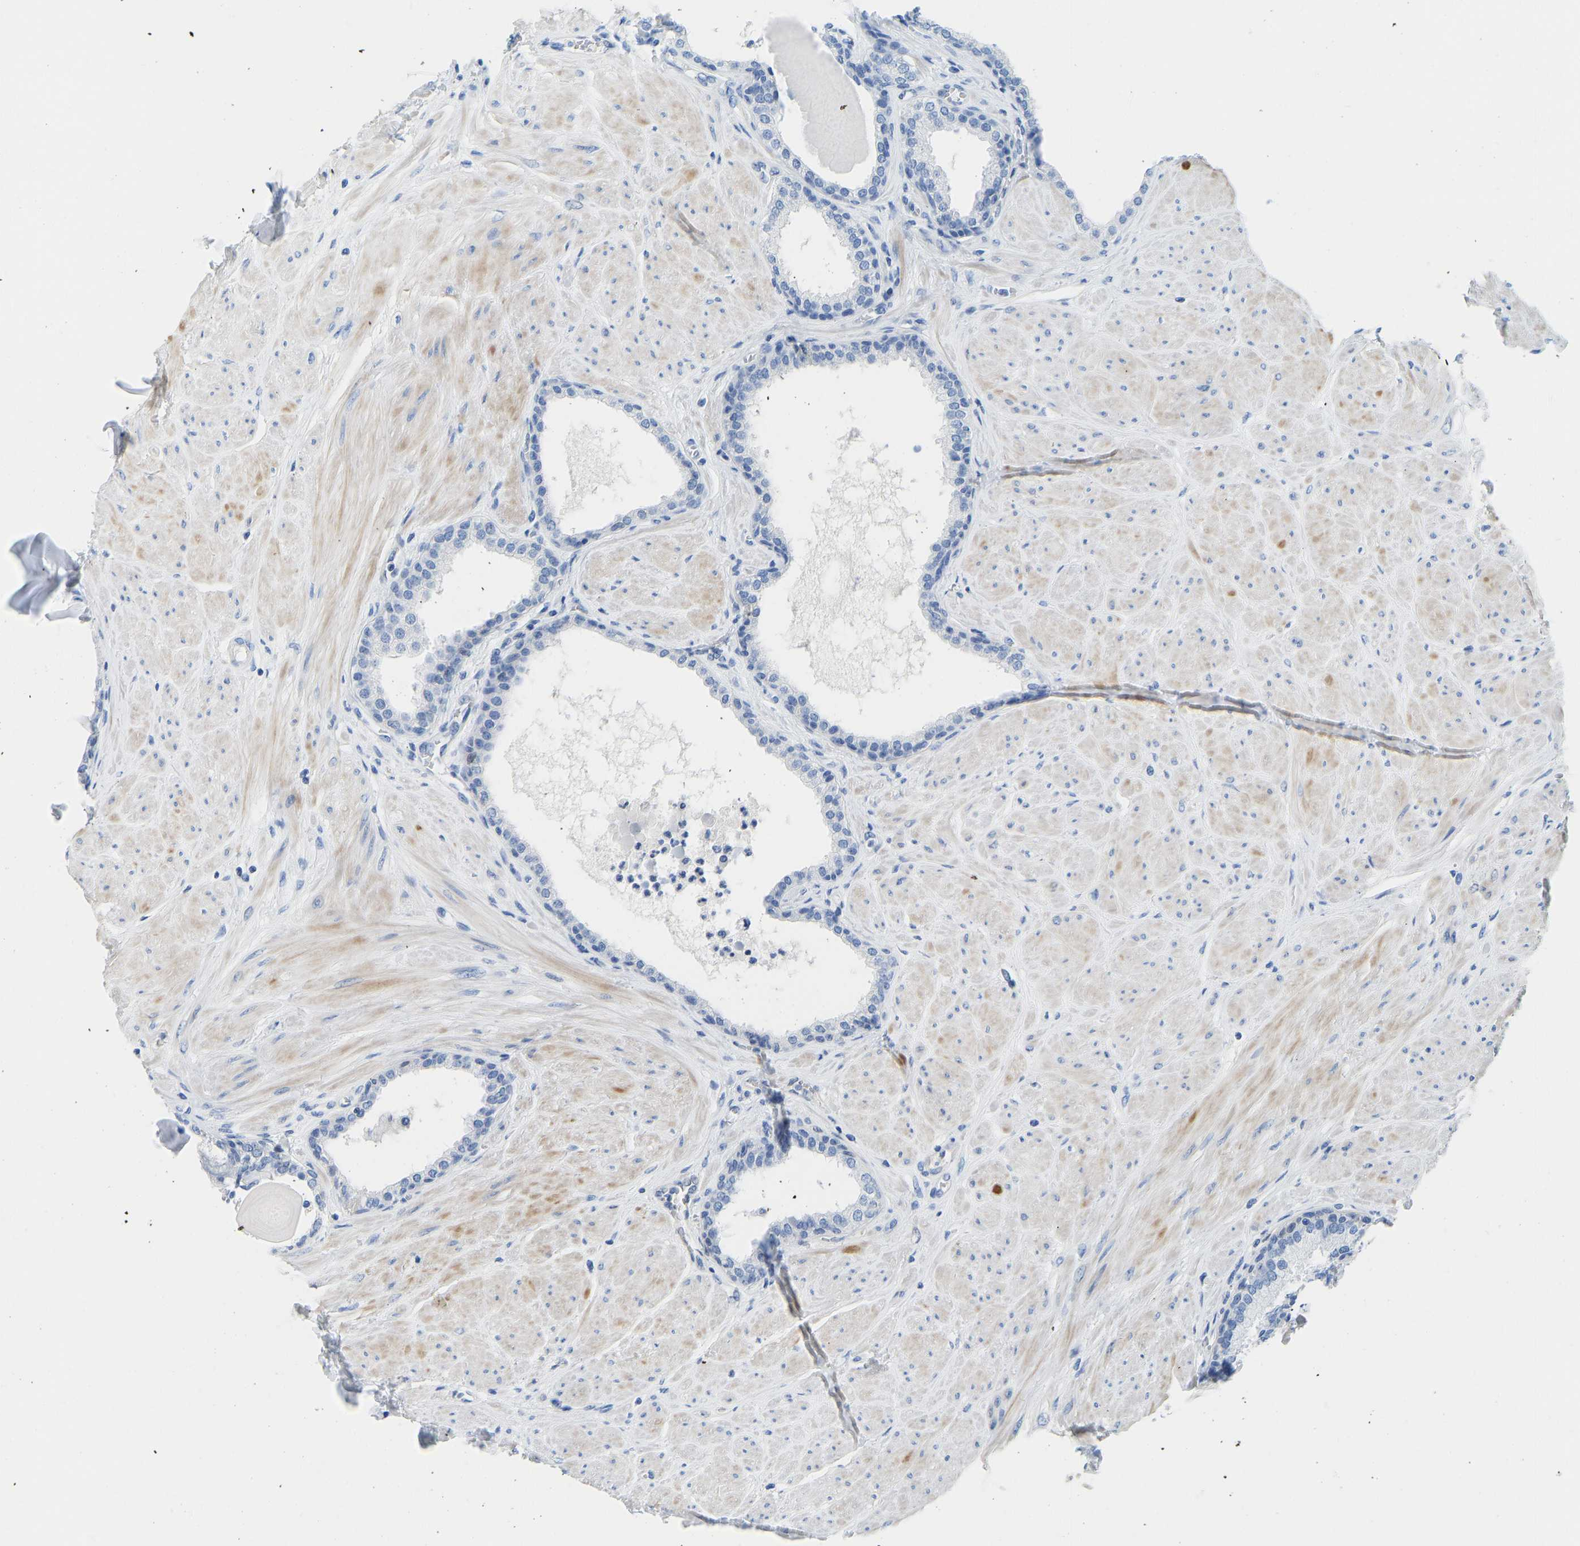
{"staining": {"intensity": "negative", "quantity": "none", "location": "none"}, "tissue": "prostate", "cell_type": "Glandular cells", "image_type": "normal", "snomed": [{"axis": "morphology", "description": "Normal tissue, NOS"}, {"axis": "topography", "description": "Prostate"}], "caption": "Immunohistochemical staining of unremarkable prostate demonstrates no significant expression in glandular cells. (Immunohistochemistry (ihc), brightfield microscopy, high magnification).", "gene": "NKAIN3", "patient": {"sex": "male", "age": 51}}